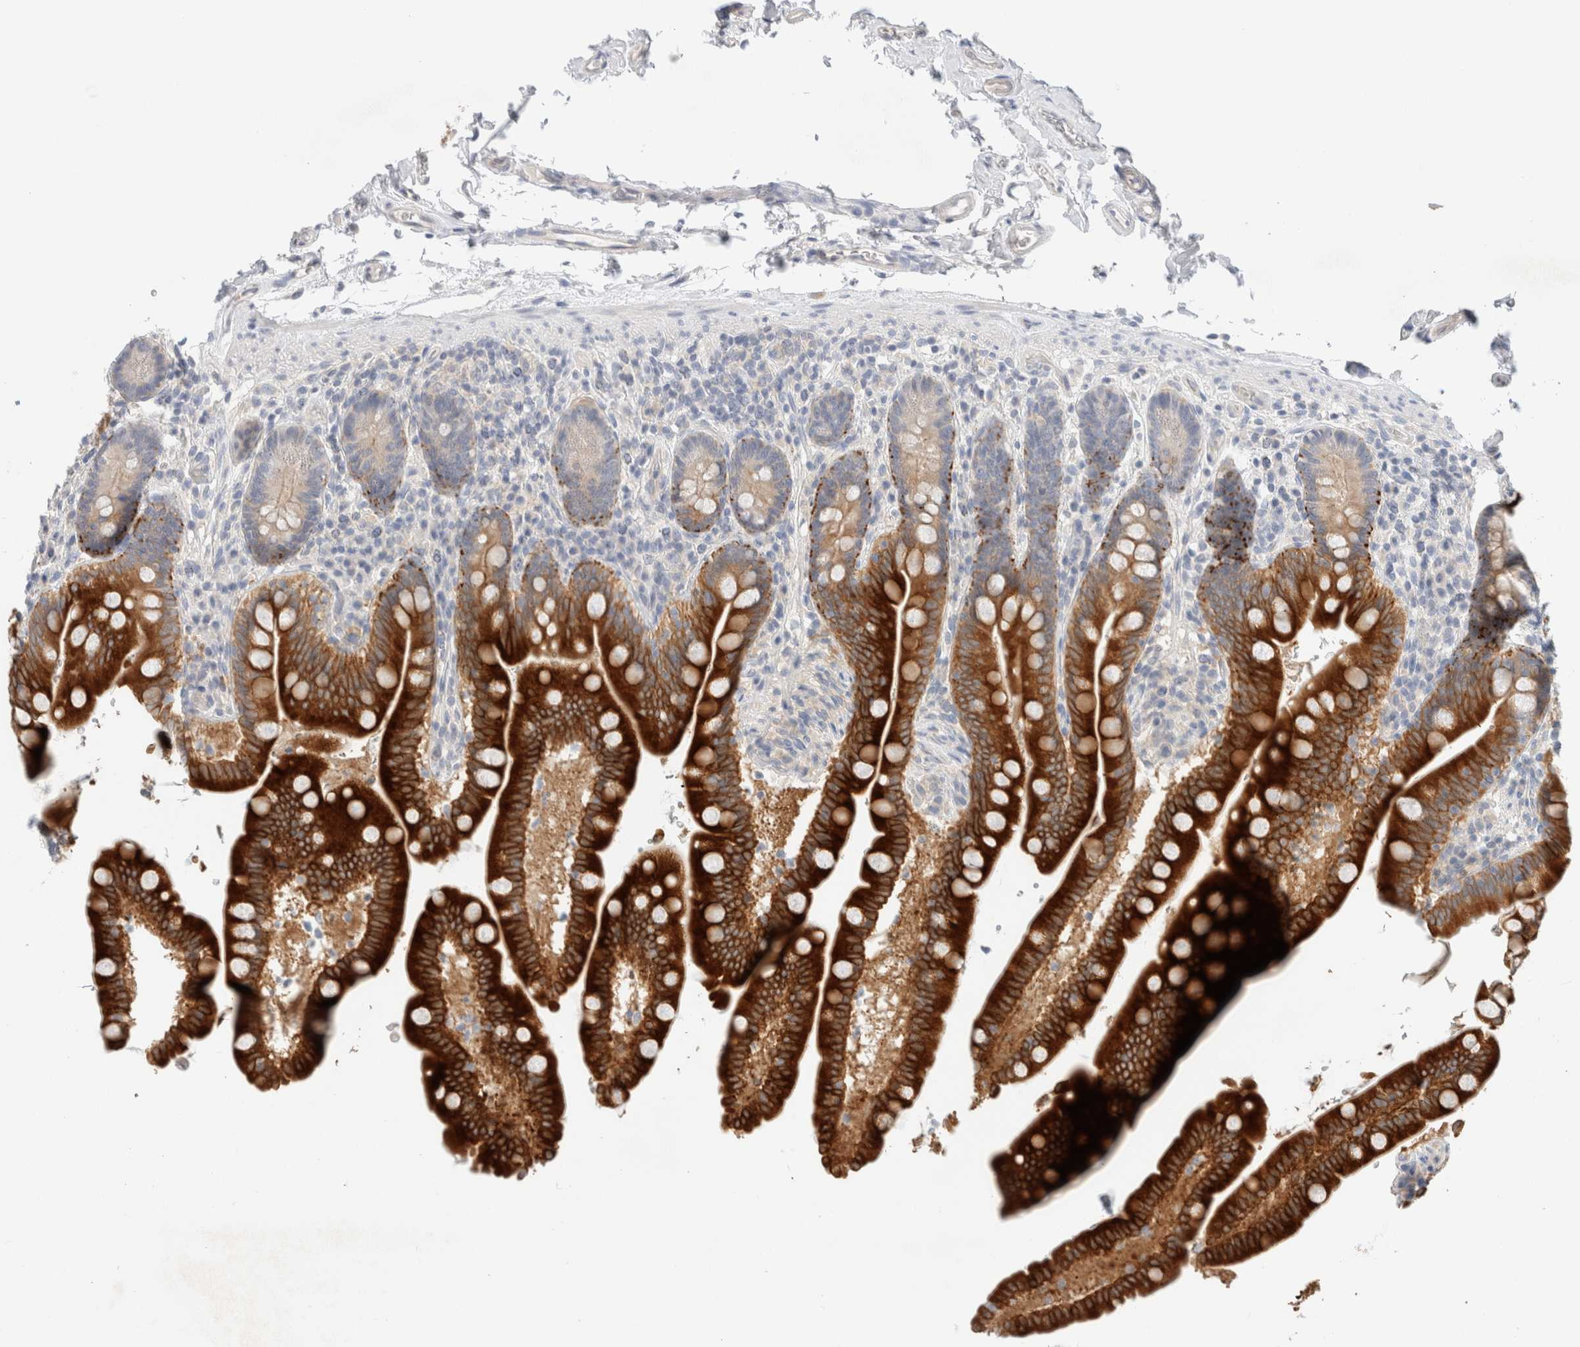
{"staining": {"intensity": "negative", "quantity": "none", "location": "none"}, "tissue": "colon", "cell_type": "Endothelial cells", "image_type": "normal", "snomed": [{"axis": "morphology", "description": "Normal tissue, NOS"}, {"axis": "topography", "description": "Smooth muscle"}, {"axis": "topography", "description": "Colon"}], "caption": "Immunohistochemistry of unremarkable human colon shows no expression in endothelial cells. (DAB (3,3'-diaminobenzidine) immunohistochemistry (IHC) visualized using brightfield microscopy, high magnification).", "gene": "SDR16C5", "patient": {"sex": "male", "age": 73}}